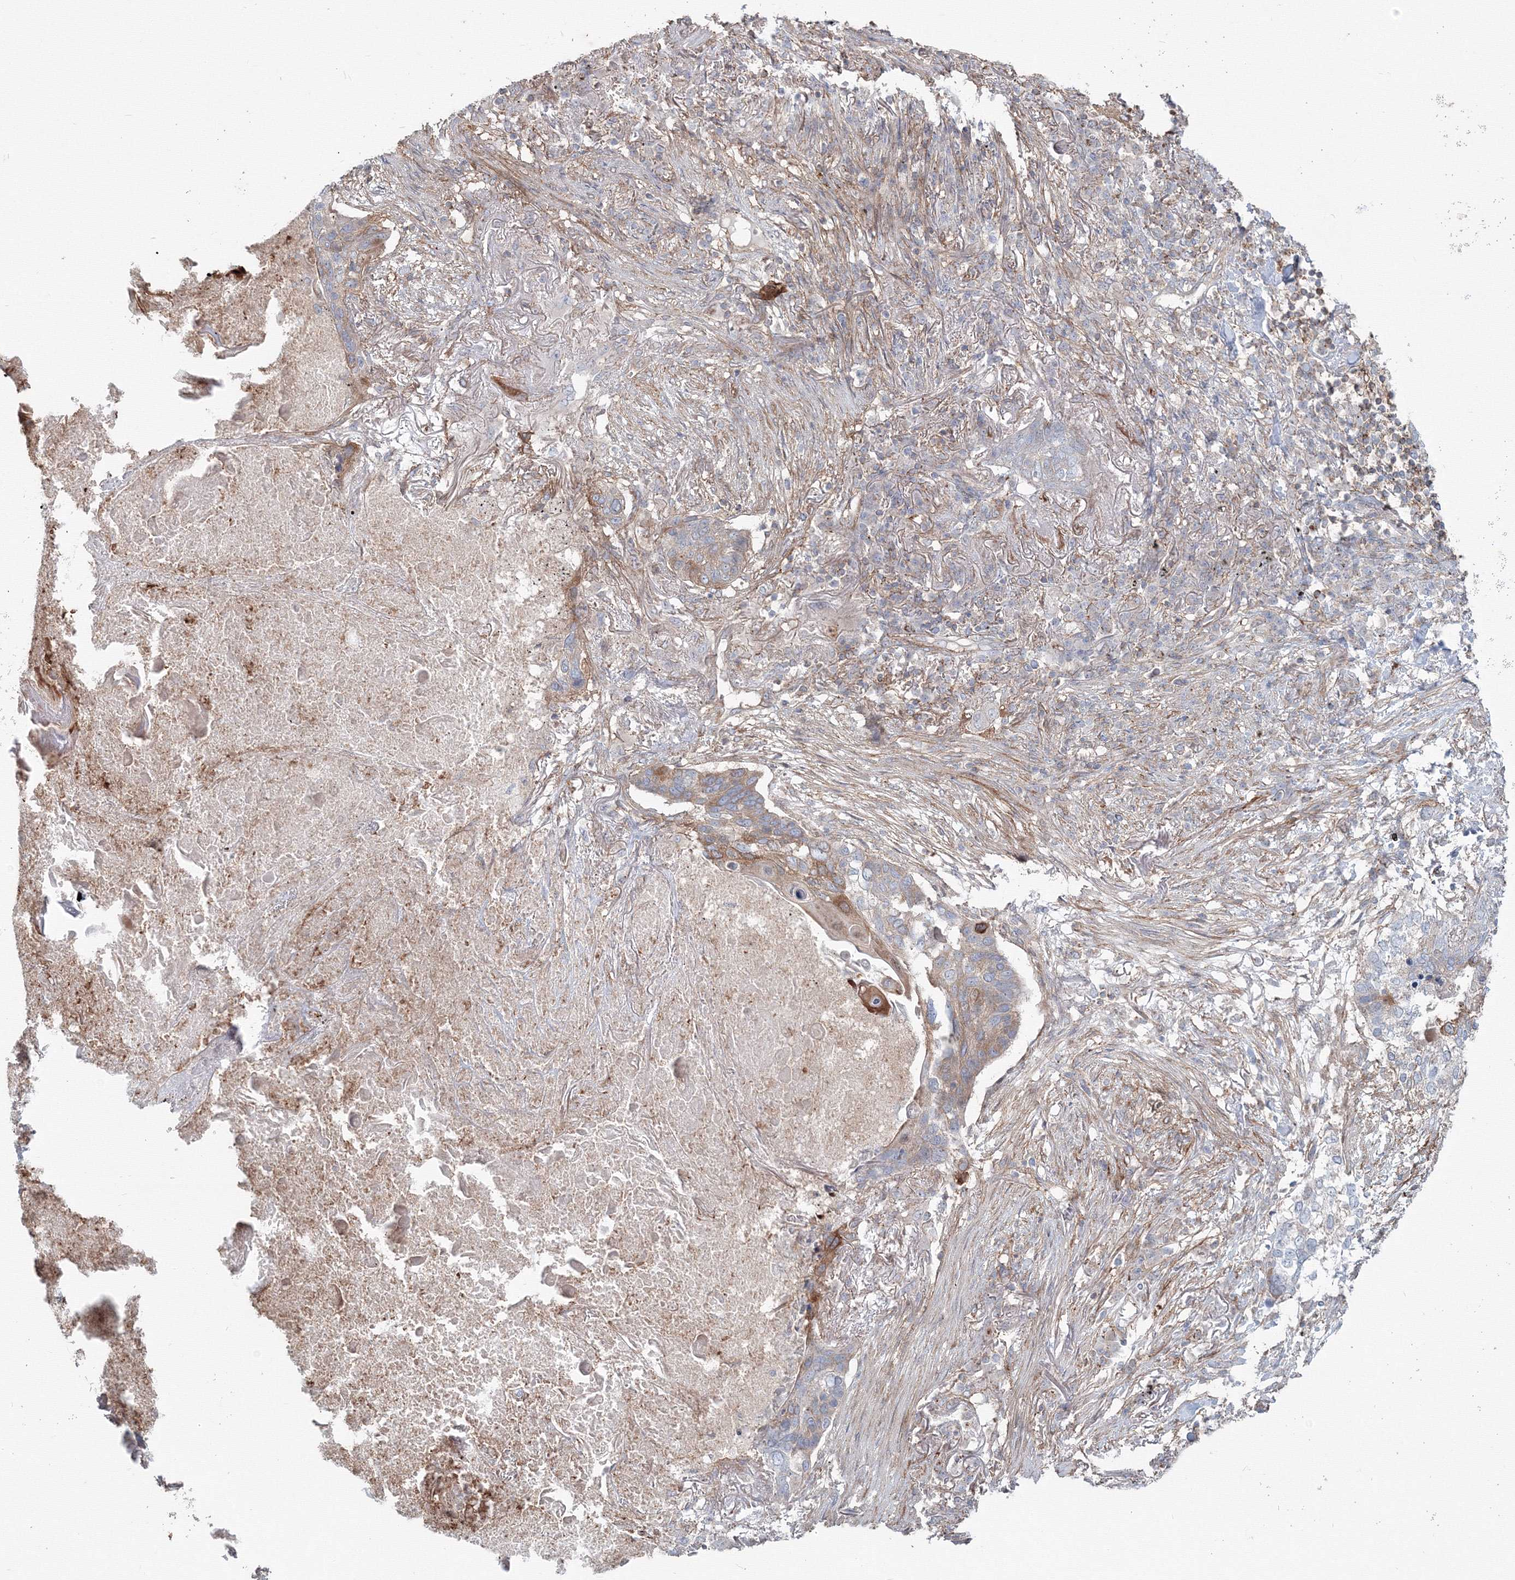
{"staining": {"intensity": "moderate", "quantity": "<25%", "location": "cytoplasmic/membranous"}, "tissue": "lung cancer", "cell_type": "Tumor cells", "image_type": "cancer", "snomed": [{"axis": "morphology", "description": "Squamous cell carcinoma, NOS"}, {"axis": "topography", "description": "Lung"}], "caption": "Immunohistochemical staining of lung cancer (squamous cell carcinoma) reveals moderate cytoplasmic/membranous protein positivity in about <25% of tumor cells. (Brightfield microscopy of DAB IHC at high magnification).", "gene": "SH3PXD2A", "patient": {"sex": "female", "age": 63}}